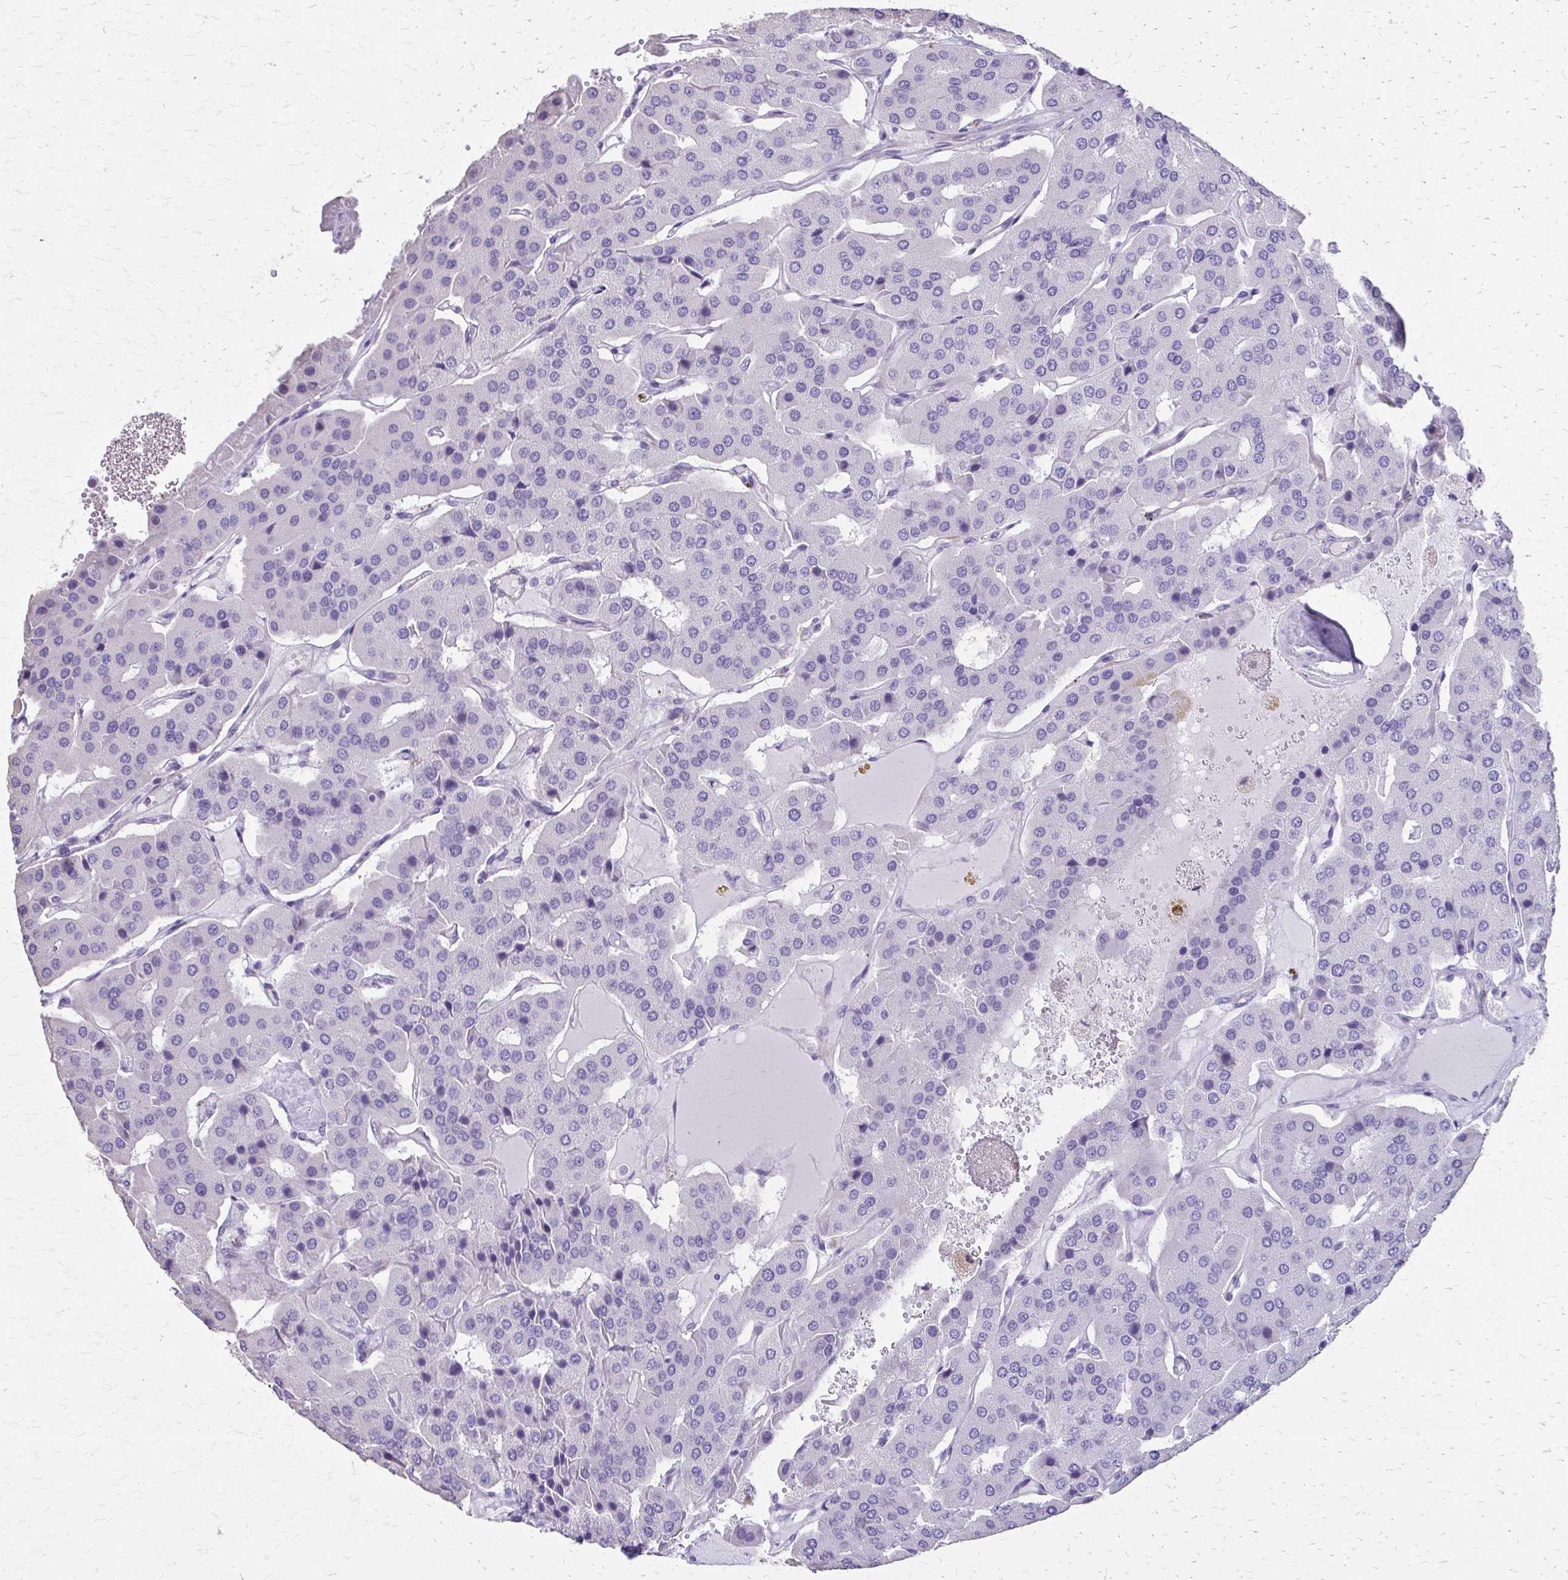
{"staining": {"intensity": "negative", "quantity": "none", "location": "none"}, "tissue": "parathyroid gland", "cell_type": "Glandular cells", "image_type": "normal", "snomed": [{"axis": "morphology", "description": "Normal tissue, NOS"}, {"axis": "morphology", "description": "Adenoma, NOS"}, {"axis": "topography", "description": "Parathyroid gland"}], "caption": "Glandular cells show no significant expression in benign parathyroid gland. The staining was performed using DAB to visualize the protein expression in brown, while the nuclei were stained in blue with hematoxylin (Magnification: 20x).", "gene": "TRIM6", "patient": {"sex": "female", "age": 86}}